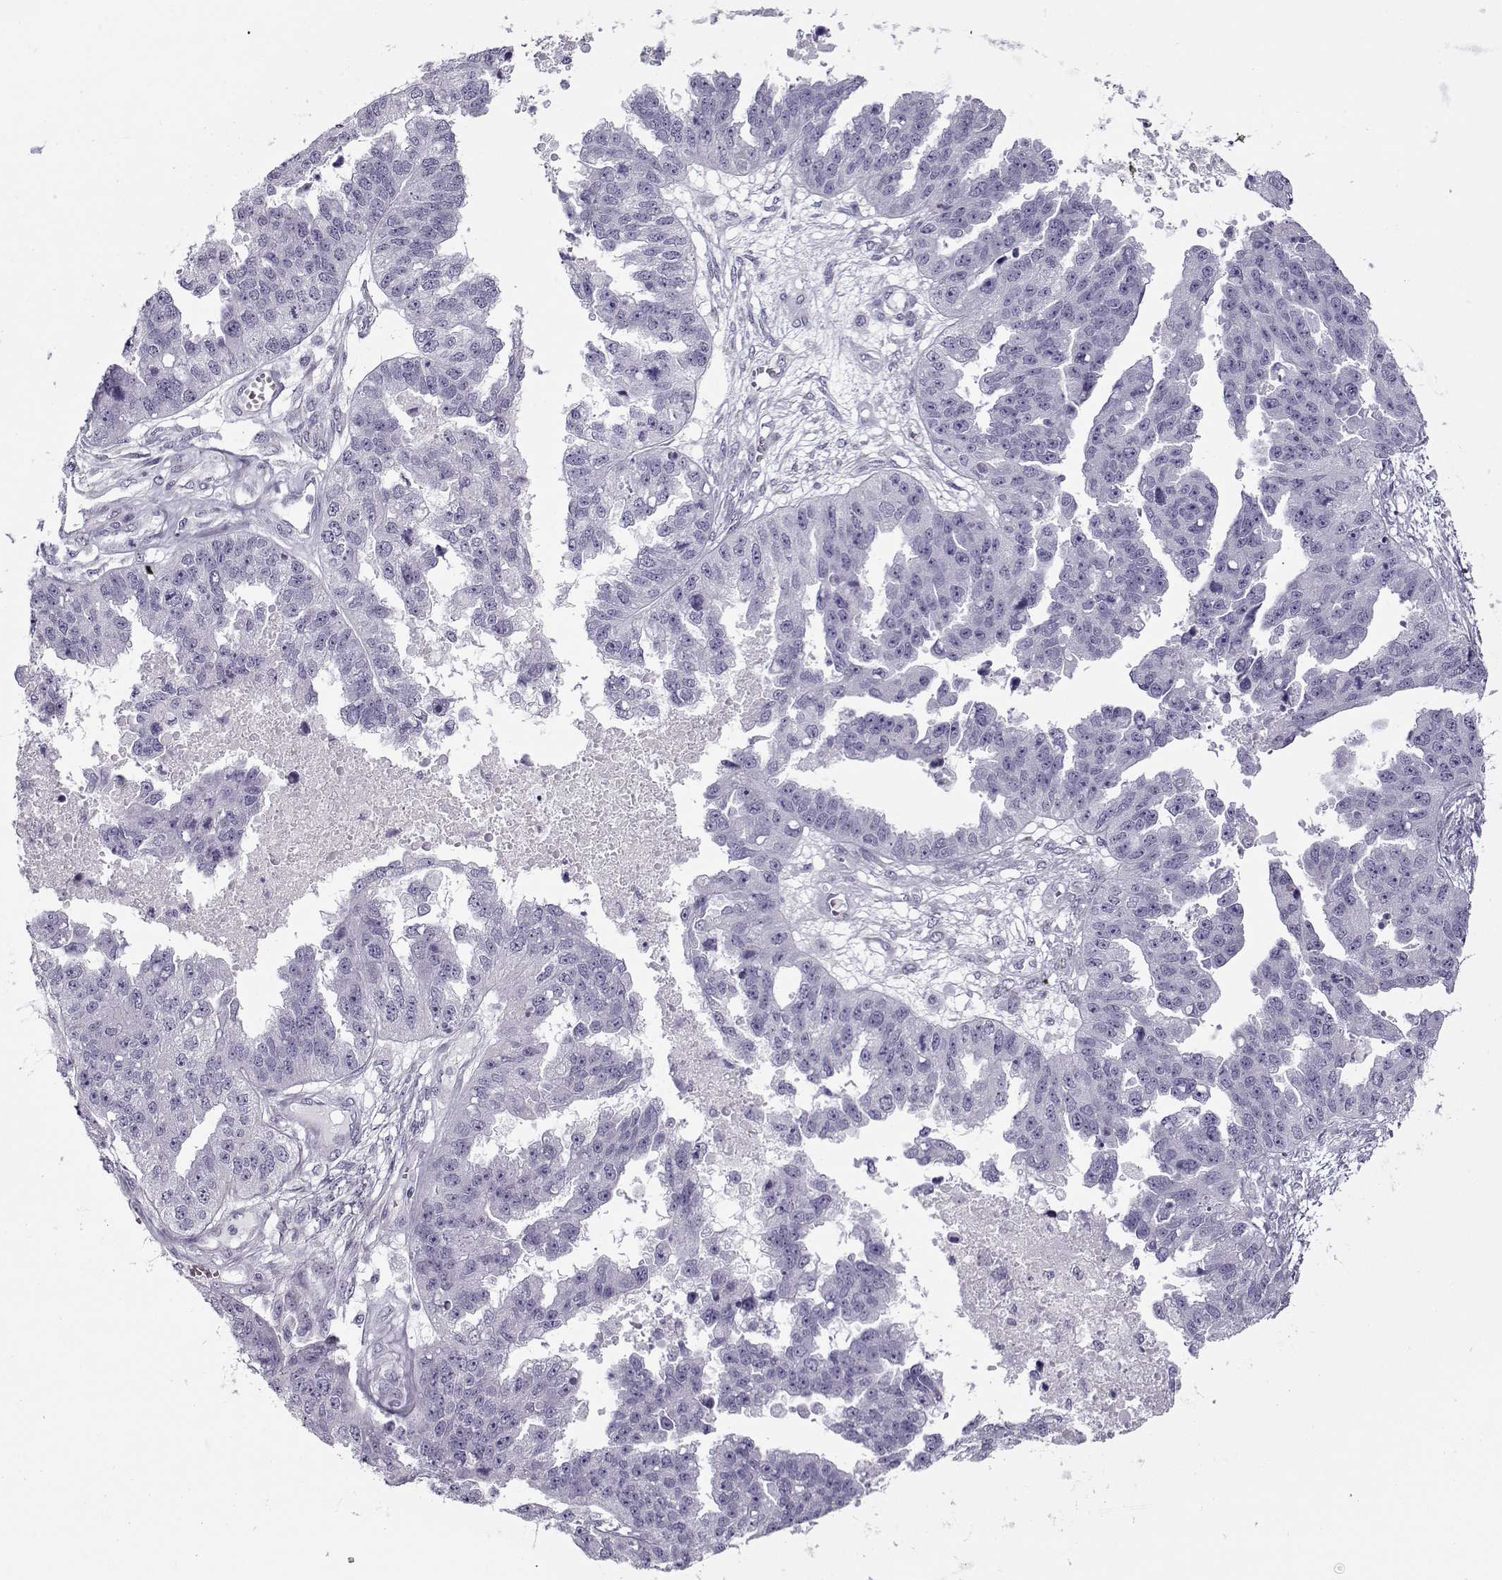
{"staining": {"intensity": "negative", "quantity": "none", "location": "none"}, "tissue": "ovarian cancer", "cell_type": "Tumor cells", "image_type": "cancer", "snomed": [{"axis": "morphology", "description": "Cystadenocarcinoma, serous, NOS"}, {"axis": "topography", "description": "Ovary"}], "caption": "Tumor cells are negative for protein expression in human serous cystadenocarcinoma (ovarian).", "gene": "GAGE2A", "patient": {"sex": "female", "age": 58}}